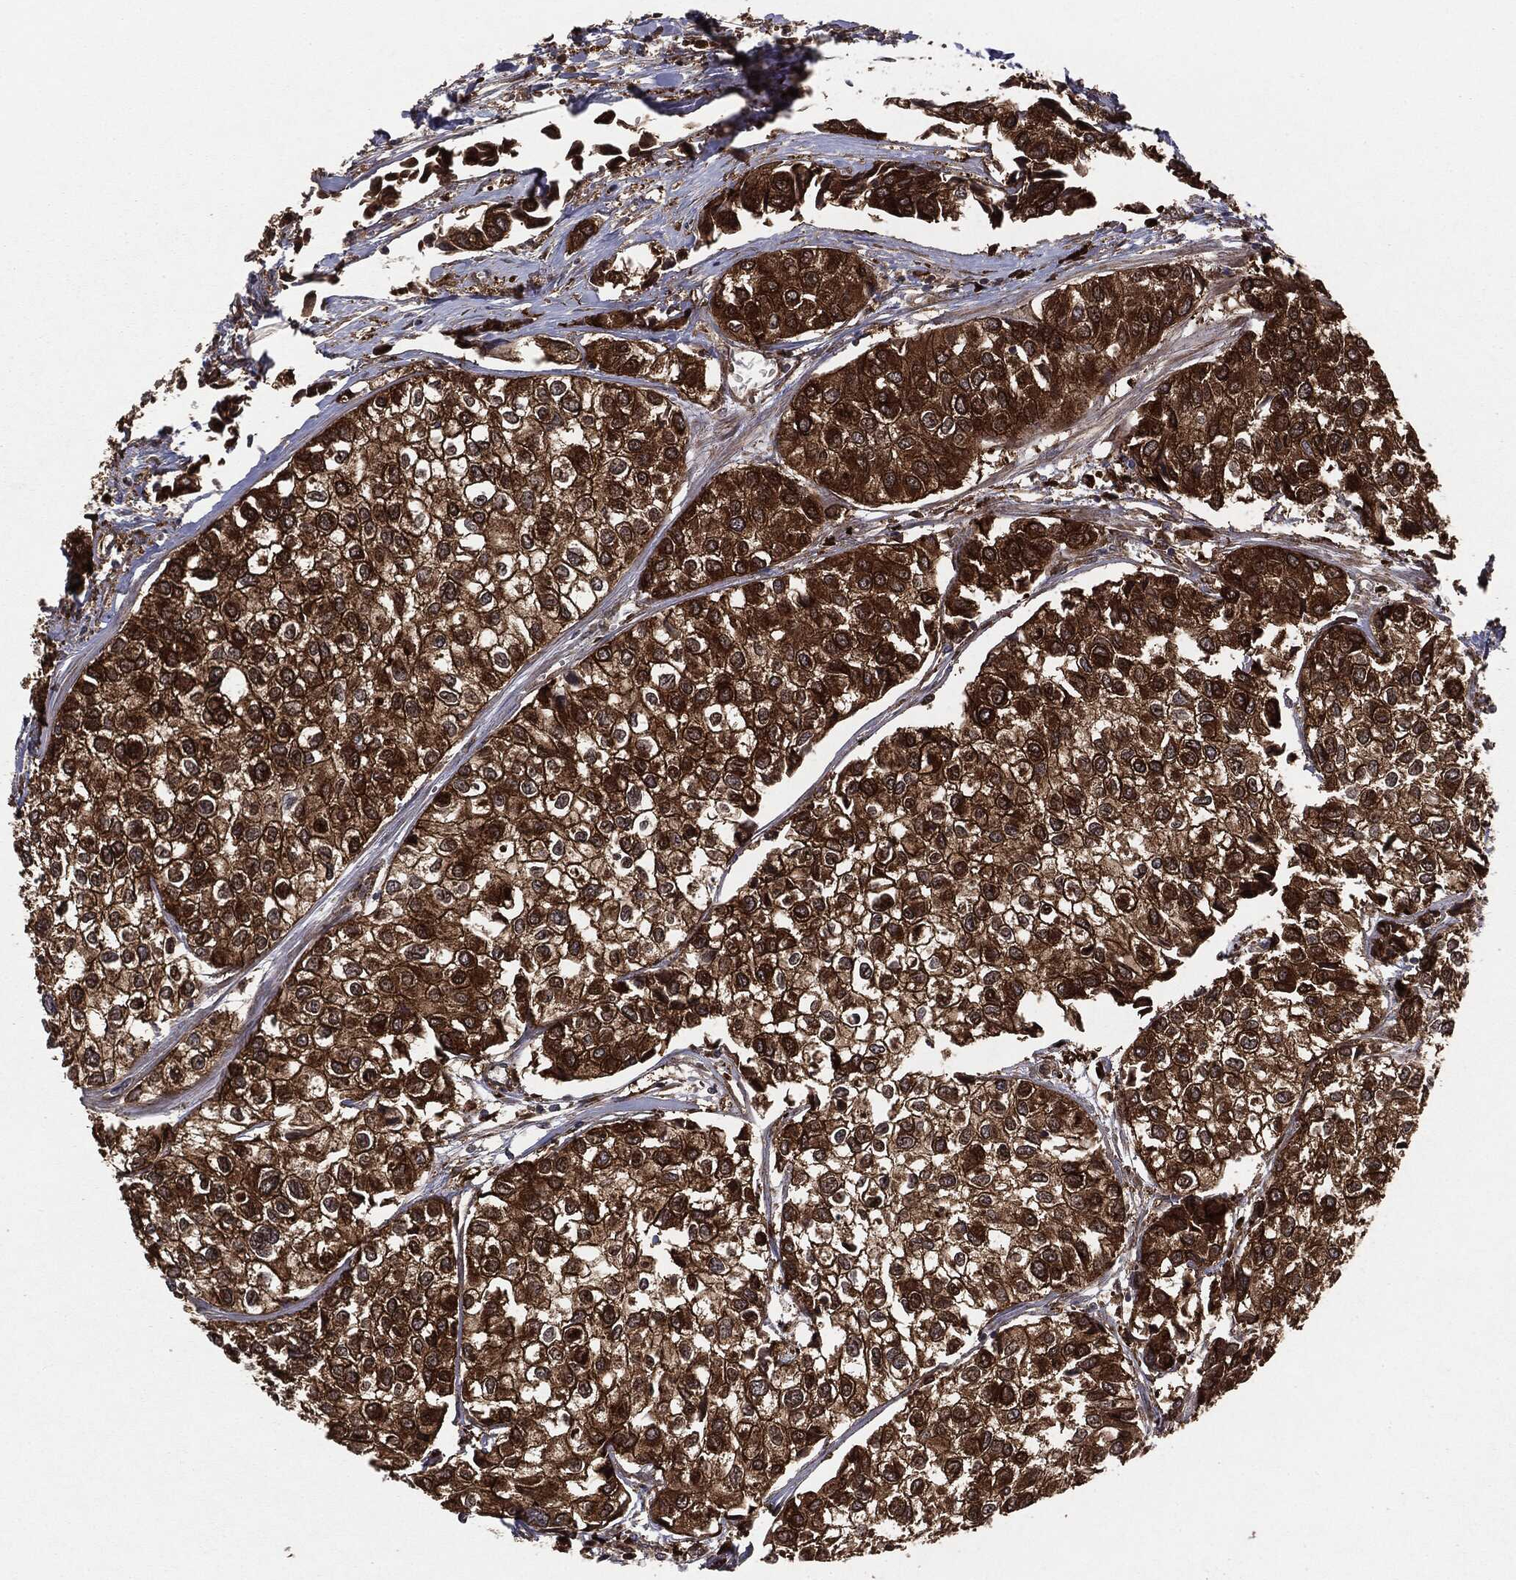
{"staining": {"intensity": "strong", "quantity": ">75%", "location": "cytoplasmic/membranous"}, "tissue": "urothelial cancer", "cell_type": "Tumor cells", "image_type": "cancer", "snomed": [{"axis": "morphology", "description": "Urothelial carcinoma, High grade"}, {"axis": "topography", "description": "Urinary bladder"}], "caption": "This histopathology image displays immunohistochemistry (IHC) staining of urothelial cancer, with high strong cytoplasmic/membranous positivity in about >75% of tumor cells.", "gene": "NME1", "patient": {"sex": "male", "age": 73}}